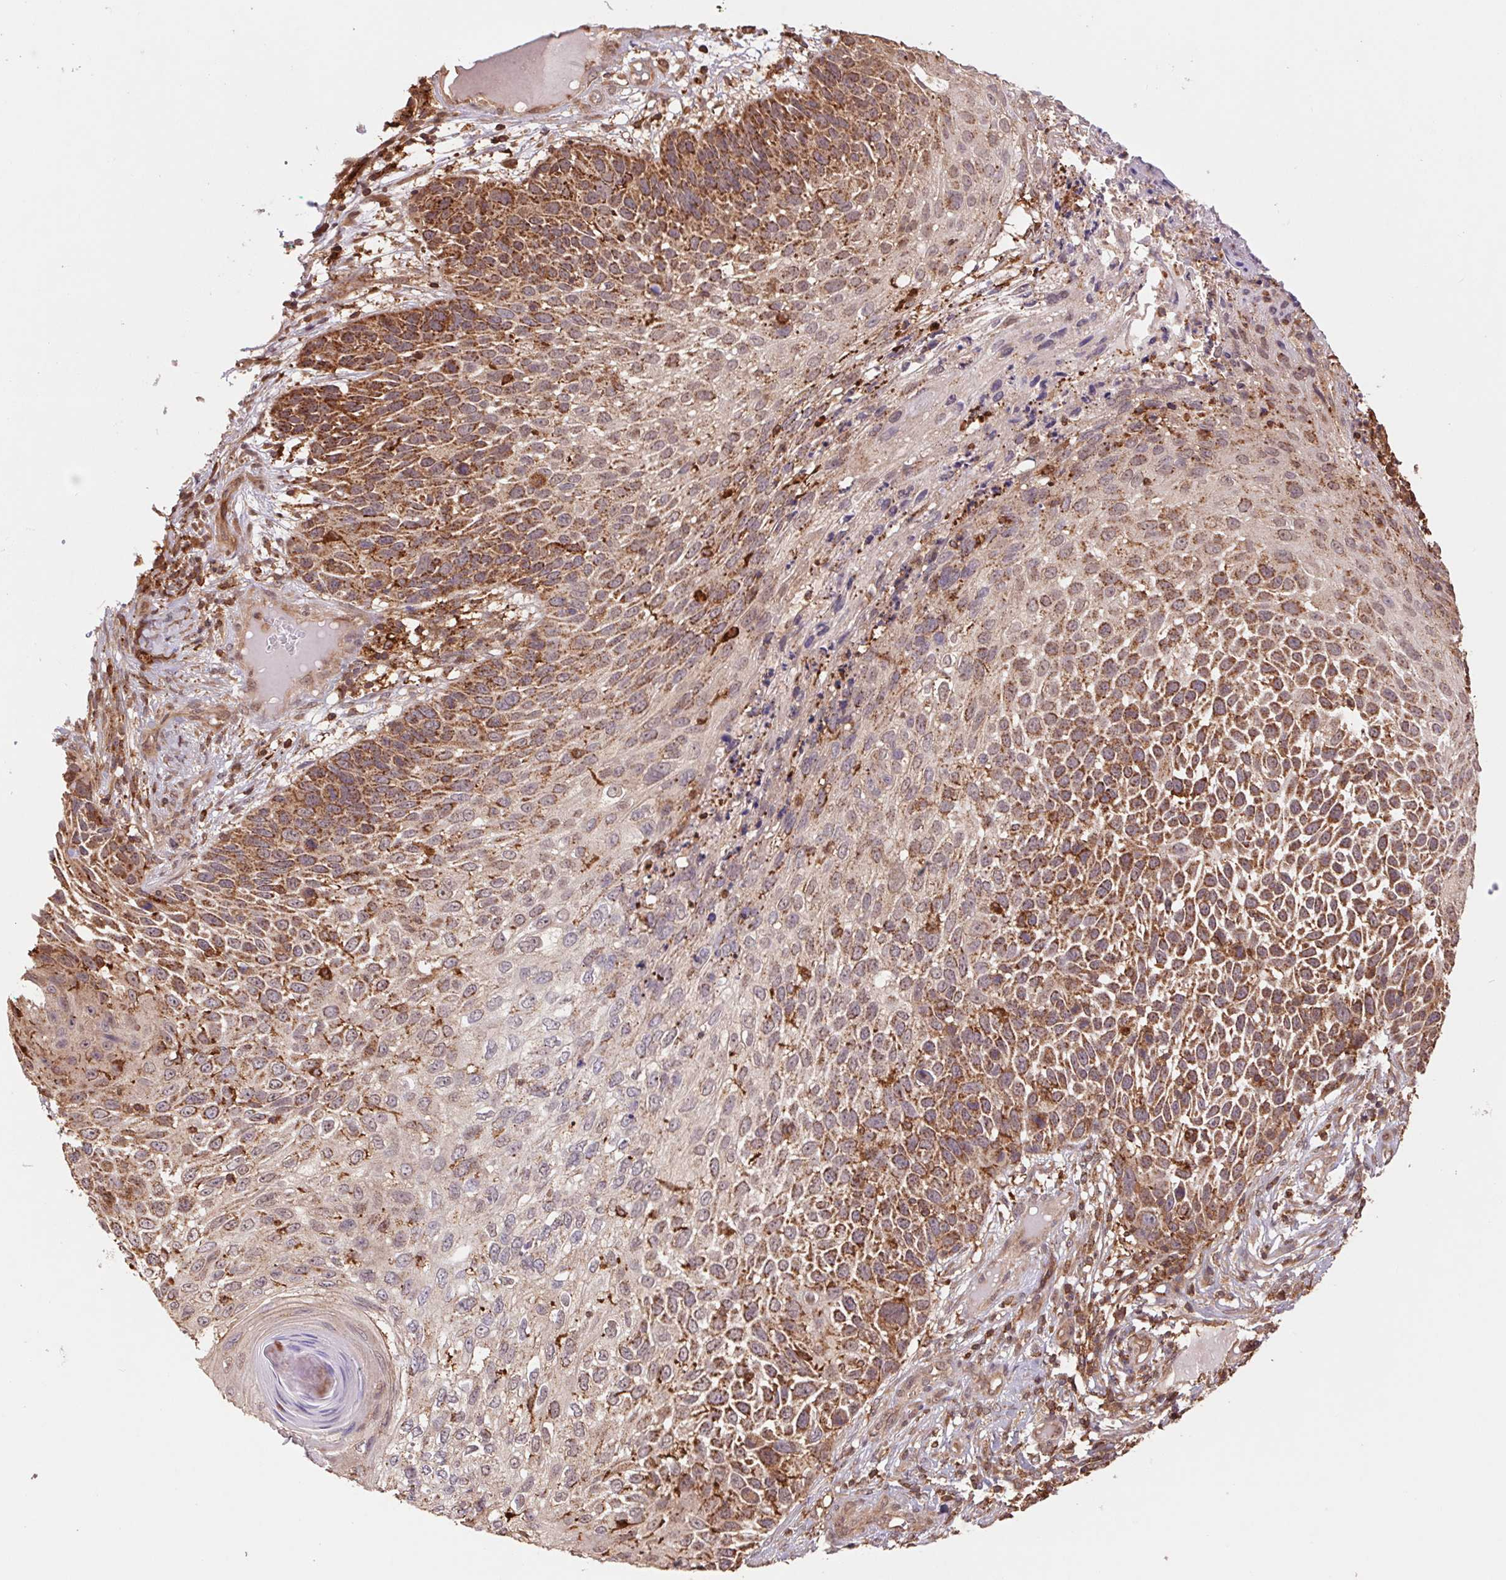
{"staining": {"intensity": "moderate", "quantity": "25%-75%", "location": "cytoplasmic/membranous"}, "tissue": "skin cancer", "cell_type": "Tumor cells", "image_type": "cancer", "snomed": [{"axis": "morphology", "description": "Squamous cell carcinoma, NOS"}, {"axis": "topography", "description": "Skin"}], "caption": "A histopathology image of squamous cell carcinoma (skin) stained for a protein shows moderate cytoplasmic/membranous brown staining in tumor cells.", "gene": "URM1", "patient": {"sex": "male", "age": 92}}